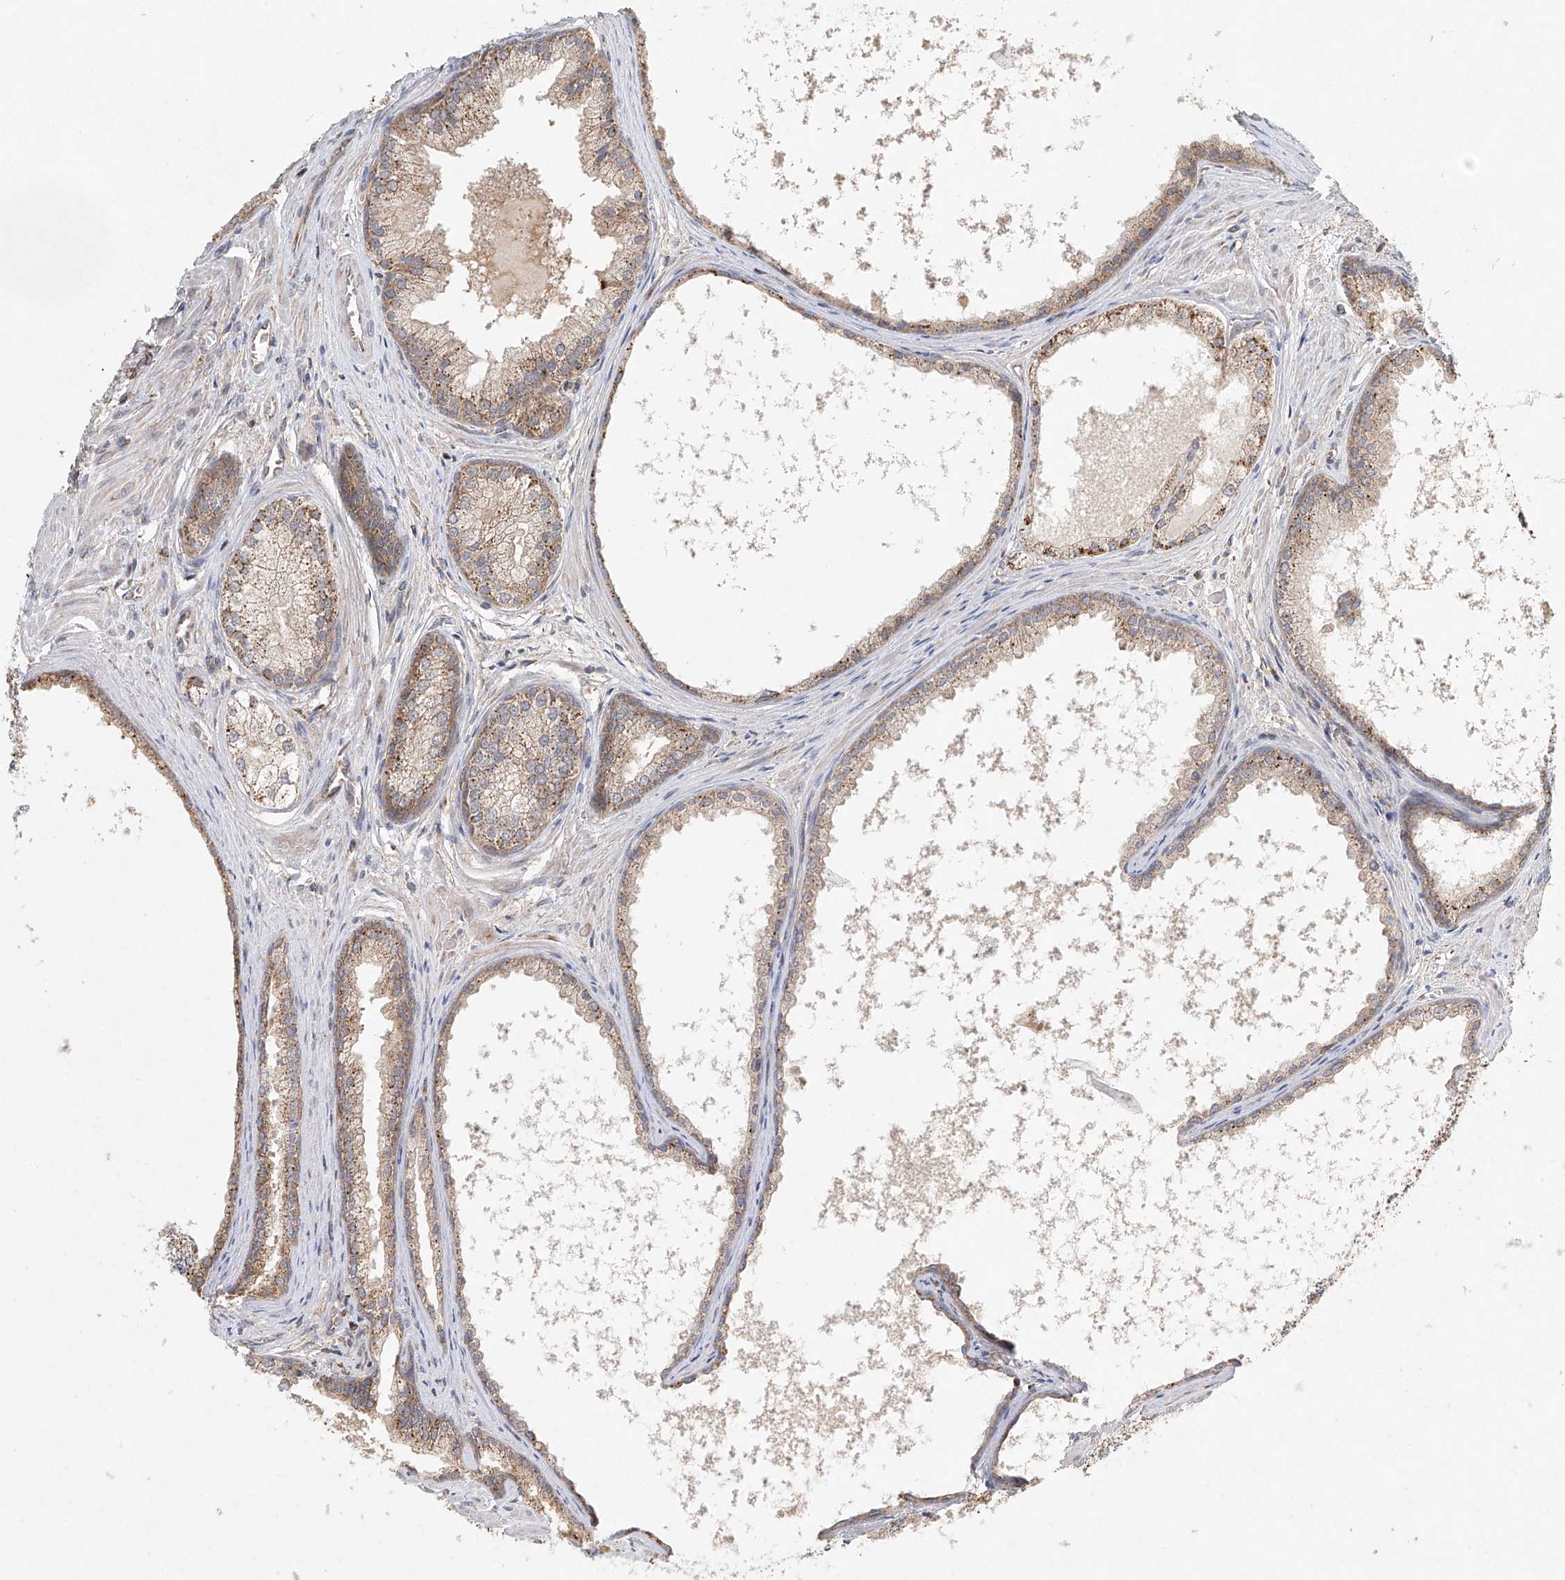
{"staining": {"intensity": "moderate", "quantity": ">75%", "location": "cytoplasmic/membranous"}, "tissue": "prostate cancer", "cell_type": "Tumor cells", "image_type": "cancer", "snomed": [{"axis": "morphology", "description": "Adenocarcinoma, Low grade"}, {"axis": "topography", "description": "Prostate"}], "caption": "A brown stain shows moderate cytoplasmic/membranous staining of a protein in prostate cancer (low-grade adenocarcinoma) tumor cells.", "gene": "DCAF11", "patient": {"sex": "male", "age": 54}}